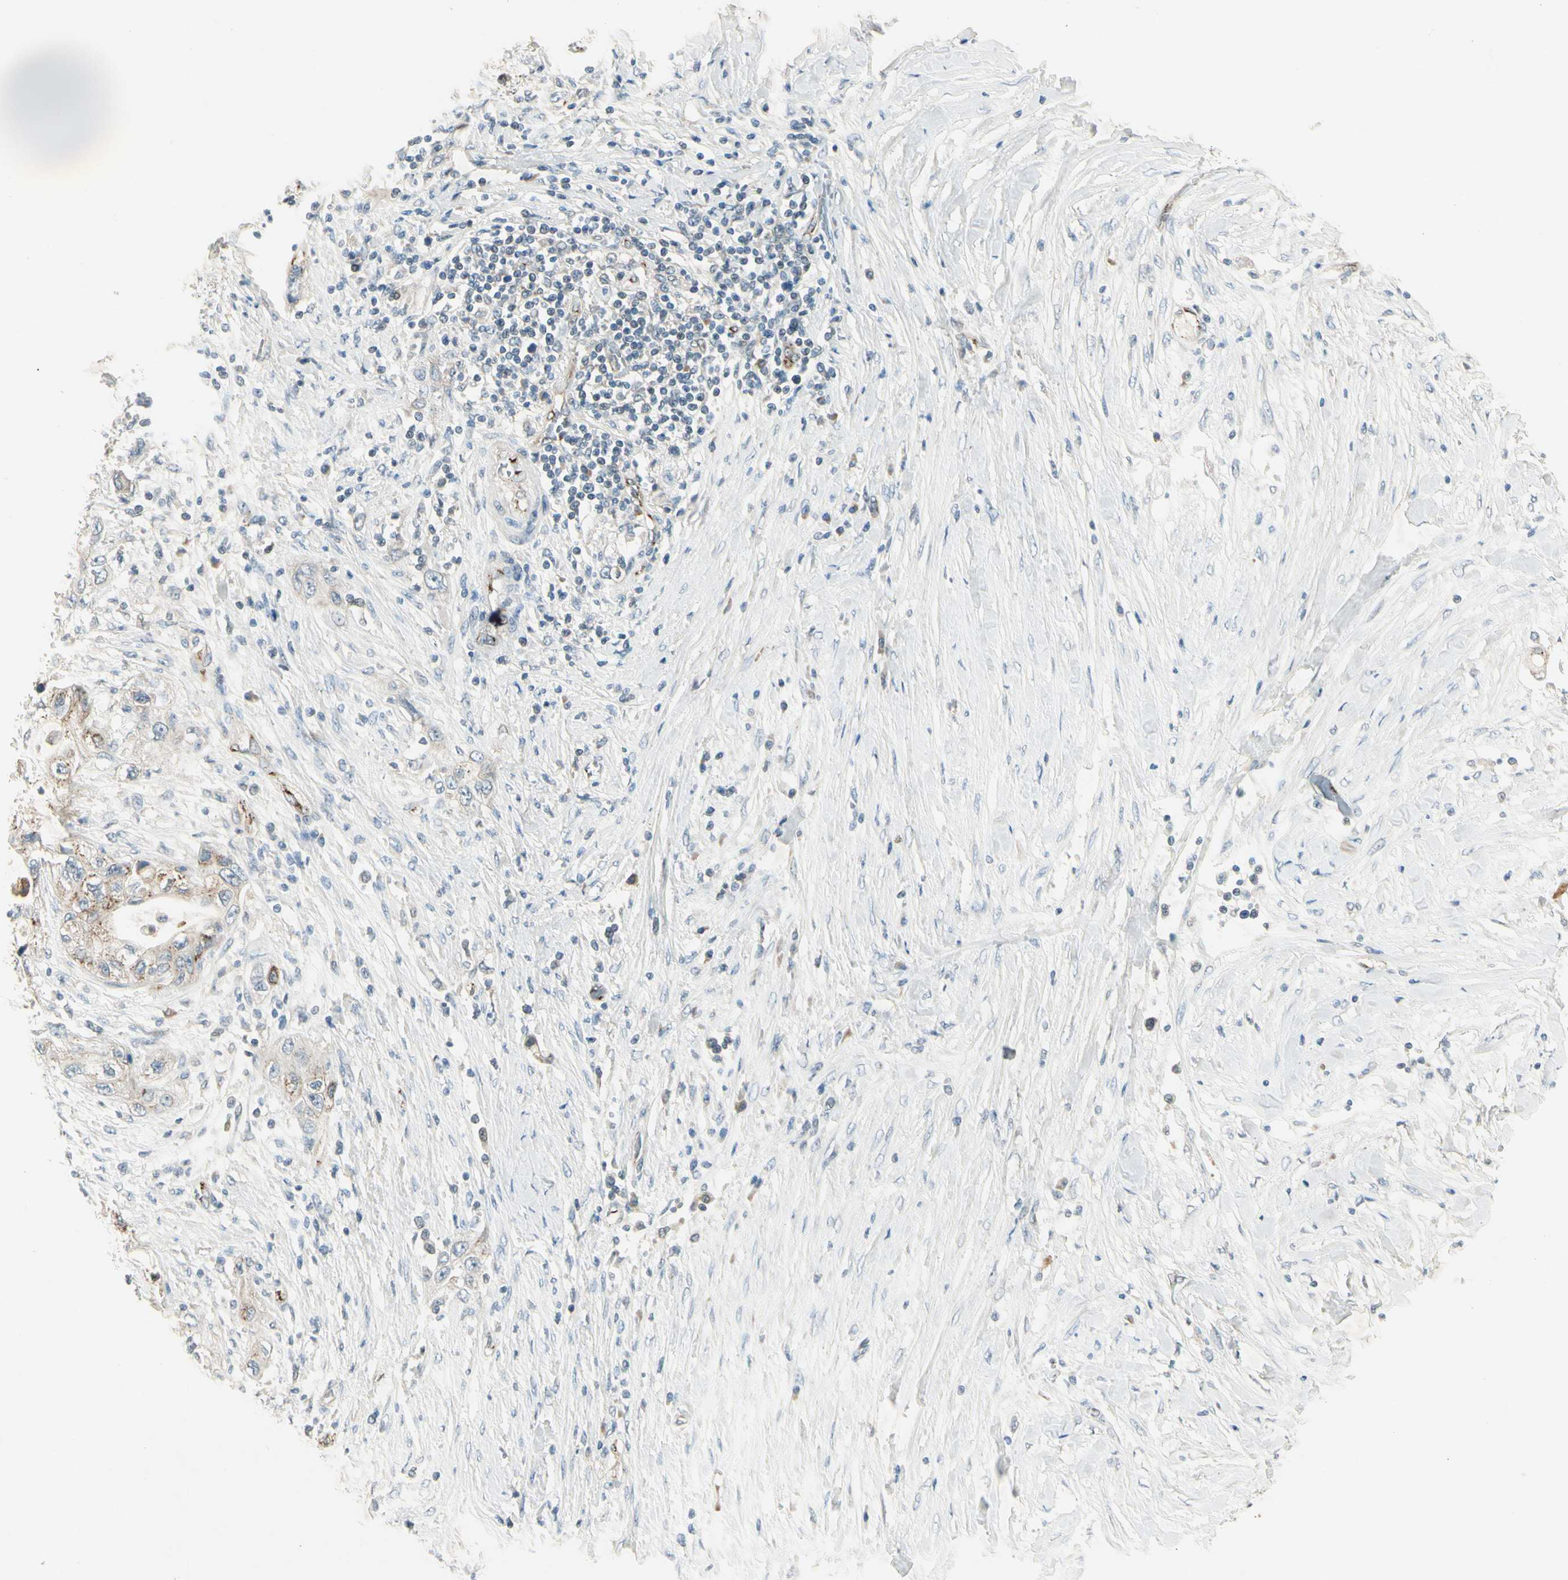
{"staining": {"intensity": "weak", "quantity": ">75%", "location": "cytoplasmic/membranous"}, "tissue": "pancreatic cancer", "cell_type": "Tumor cells", "image_type": "cancer", "snomed": [{"axis": "morphology", "description": "Adenocarcinoma, NOS"}, {"axis": "topography", "description": "Pancreas"}], "caption": "An image showing weak cytoplasmic/membranous positivity in about >75% of tumor cells in adenocarcinoma (pancreatic), as visualized by brown immunohistochemical staining.", "gene": "MANSC1", "patient": {"sex": "female", "age": 70}}